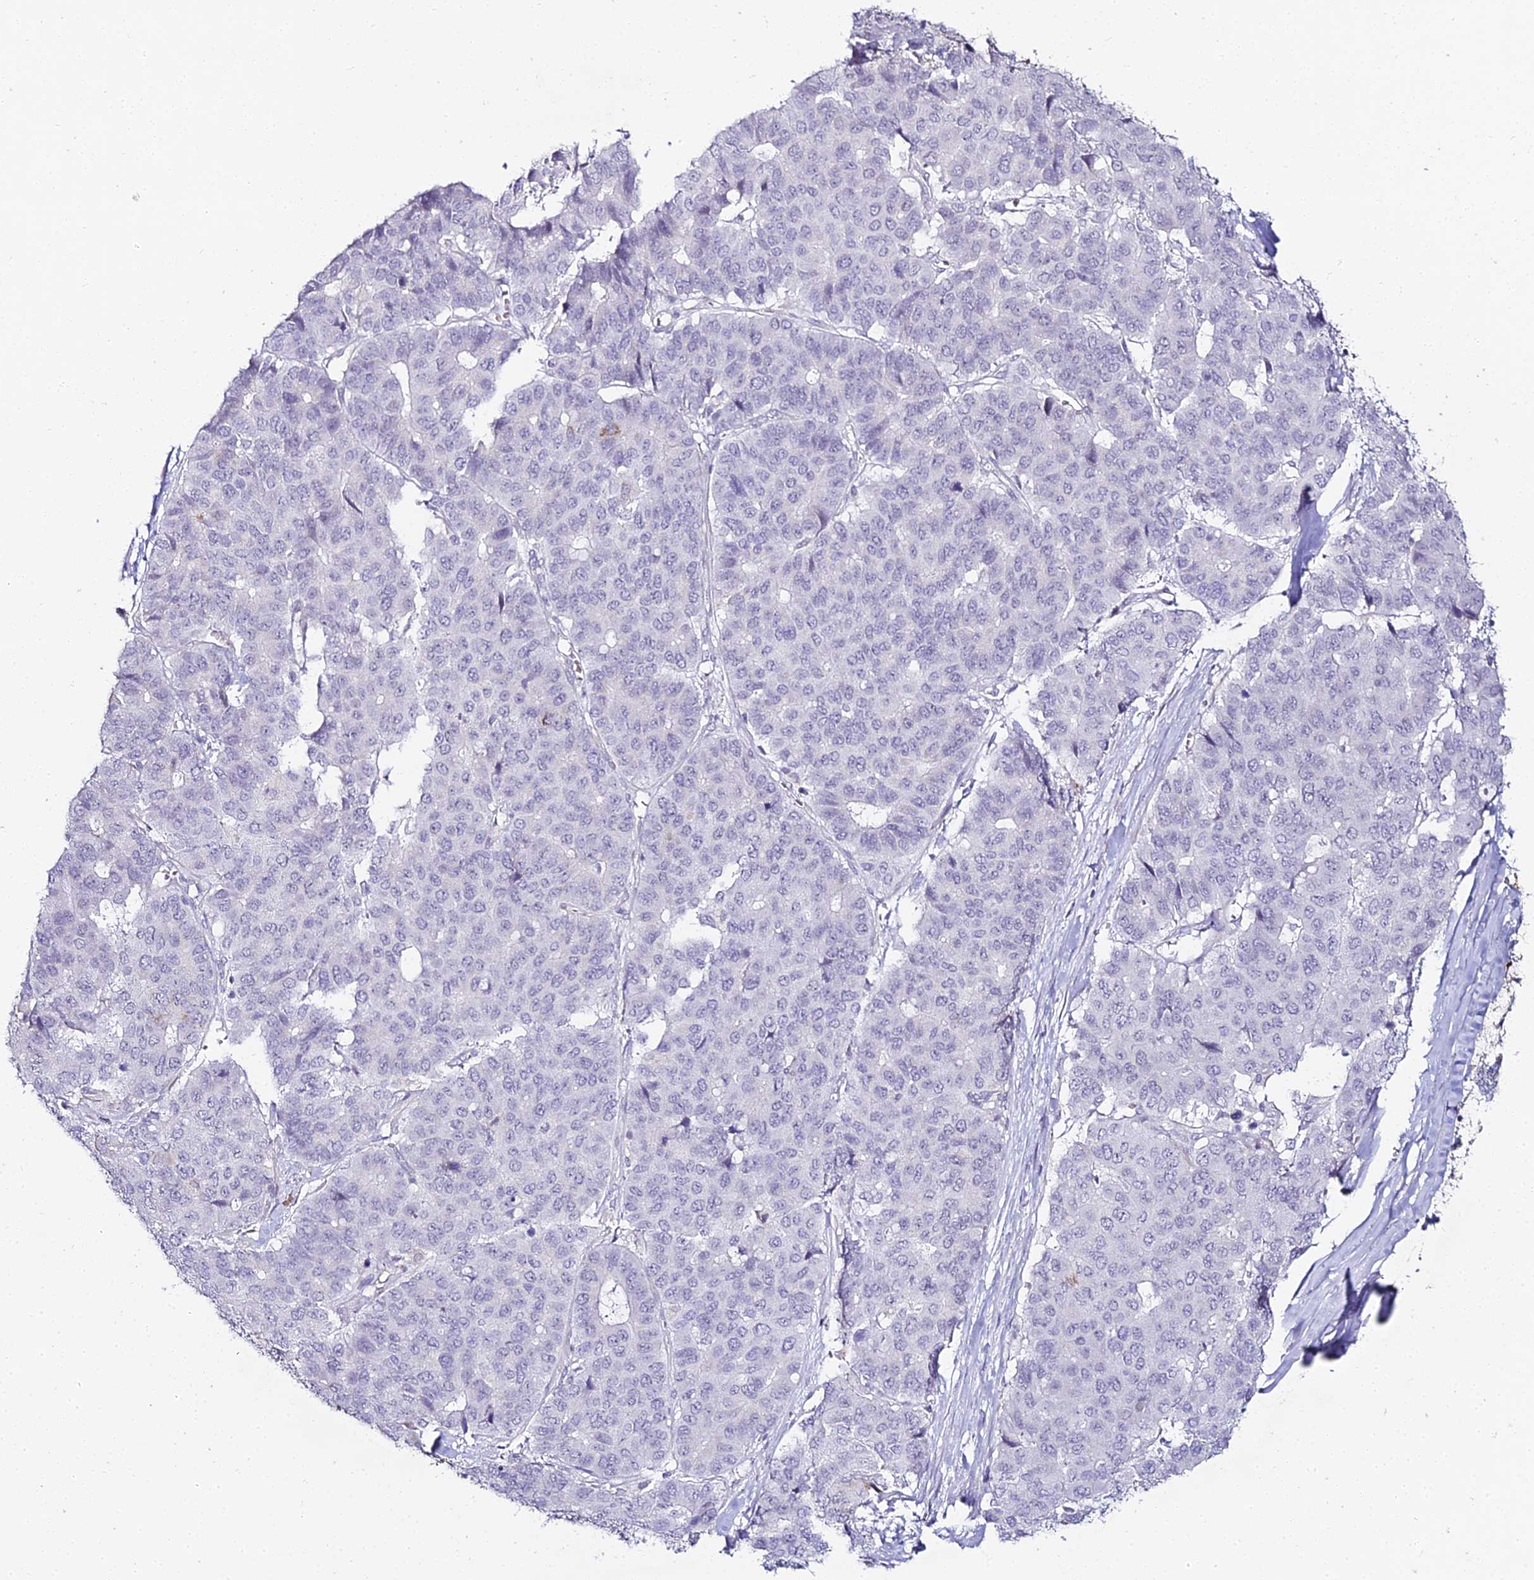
{"staining": {"intensity": "negative", "quantity": "none", "location": "none"}, "tissue": "pancreatic cancer", "cell_type": "Tumor cells", "image_type": "cancer", "snomed": [{"axis": "morphology", "description": "Adenocarcinoma, NOS"}, {"axis": "topography", "description": "Pancreas"}], "caption": "Immunohistochemistry (IHC) micrograph of neoplastic tissue: human pancreatic cancer (adenocarcinoma) stained with DAB exhibits no significant protein positivity in tumor cells.", "gene": "ALPG", "patient": {"sex": "male", "age": 50}}